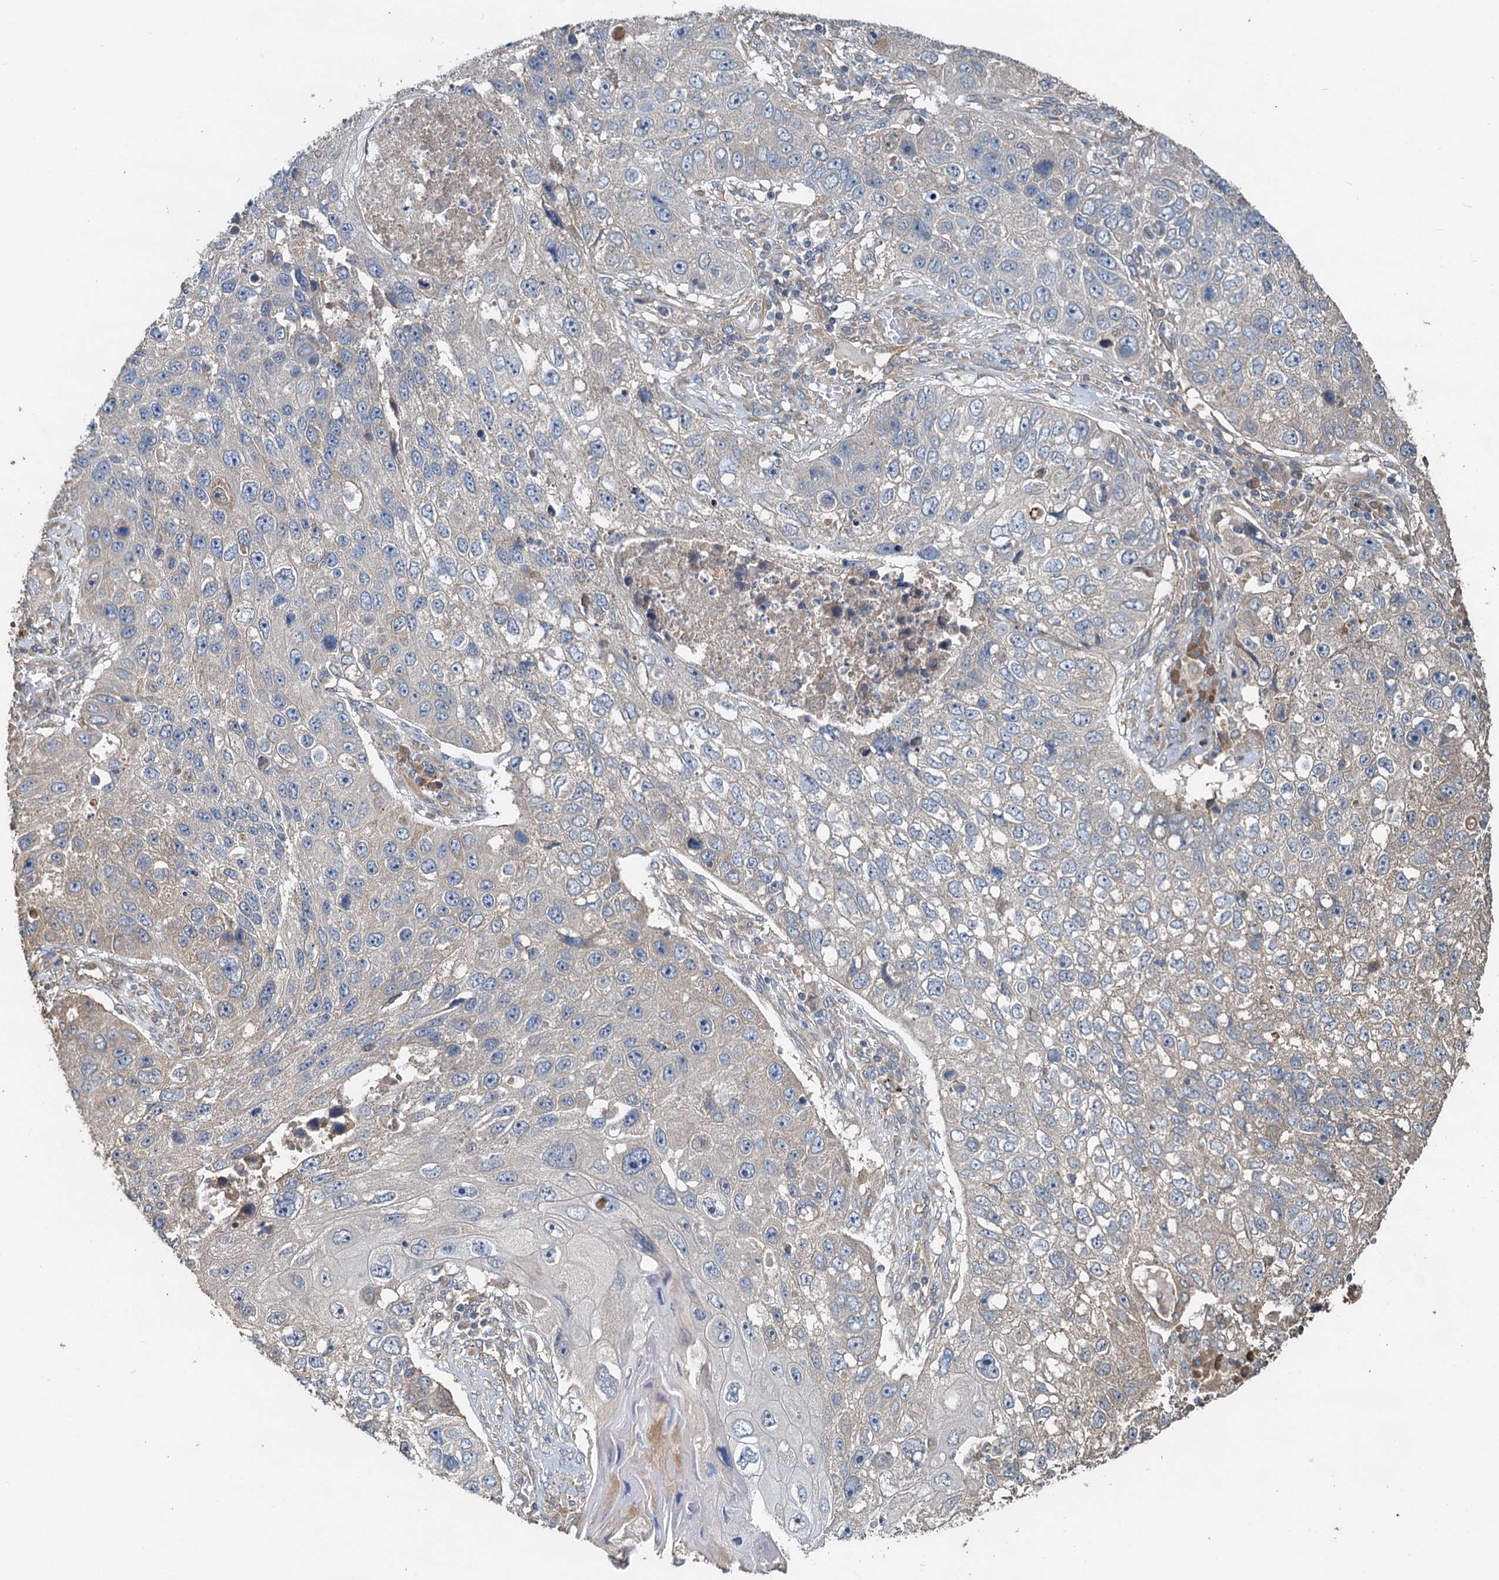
{"staining": {"intensity": "weak", "quantity": "25%-75%", "location": "cytoplasmic/membranous"}, "tissue": "lung cancer", "cell_type": "Tumor cells", "image_type": "cancer", "snomed": [{"axis": "morphology", "description": "Squamous cell carcinoma, NOS"}, {"axis": "topography", "description": "Lung"}], "caption": "This photomicrograph reveals IHC staining of lung squamous cell carcinoma, with low weak cytoplasmic/membranous expression in about 25%-75% of tumor cells.", "gene": "HYI", "patient": {"sex": "male", "age": 61}}